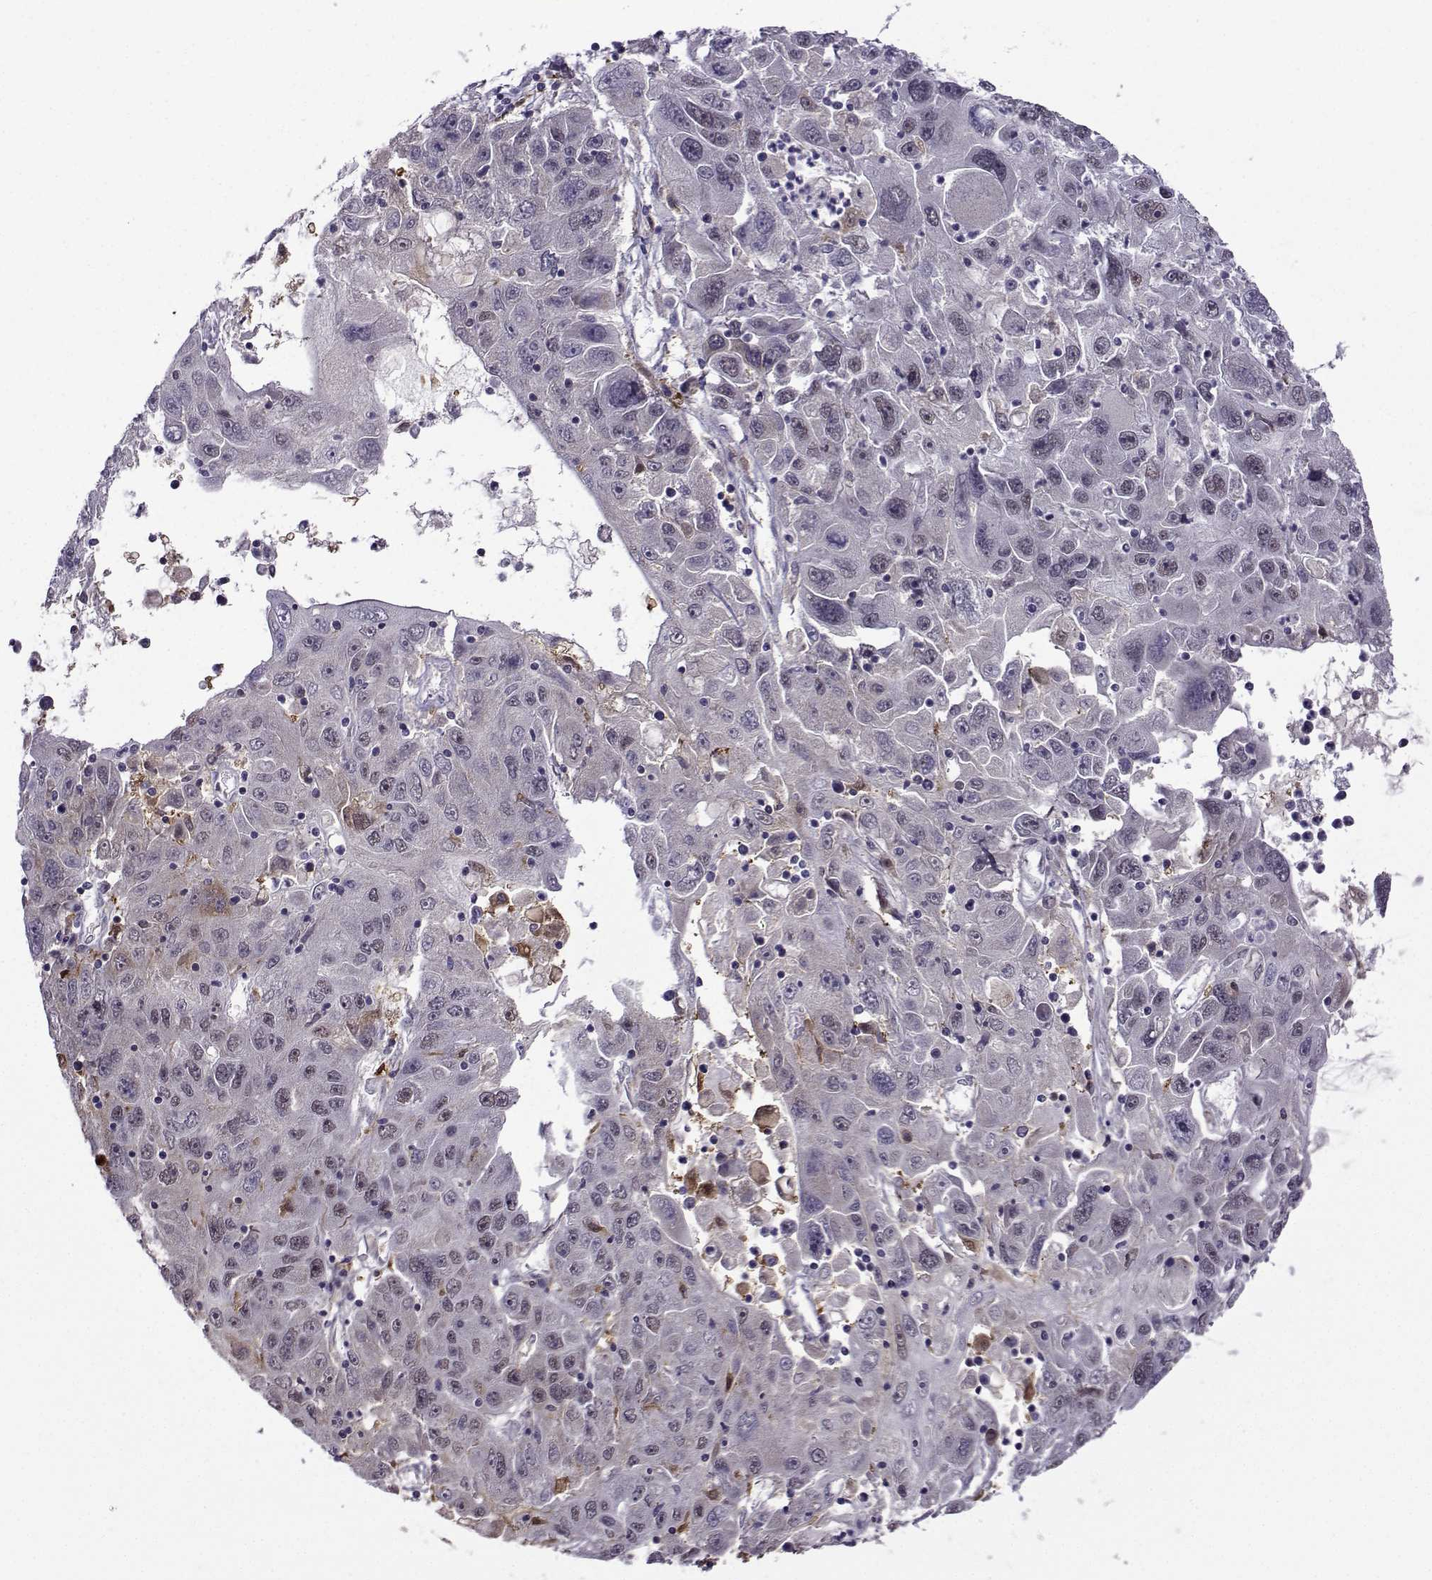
{"staining": {"intensity": "negative", "quantity": "none", "location": "none"}, "tissue": "stomach cancer", "cell_type": "Tumor cells", "image_type": "cancer", "snomed": [{"axis": "morphology", "description": "Adenocarcinoma, NOS"}, {"axis": "topography", "description": "Stomach"}], "caption": "Tumor cells show no significant protein staining in stomach adenocarcinoma.", "gene": "DDX20", "patient": {"sex": "male", "age": 56}}